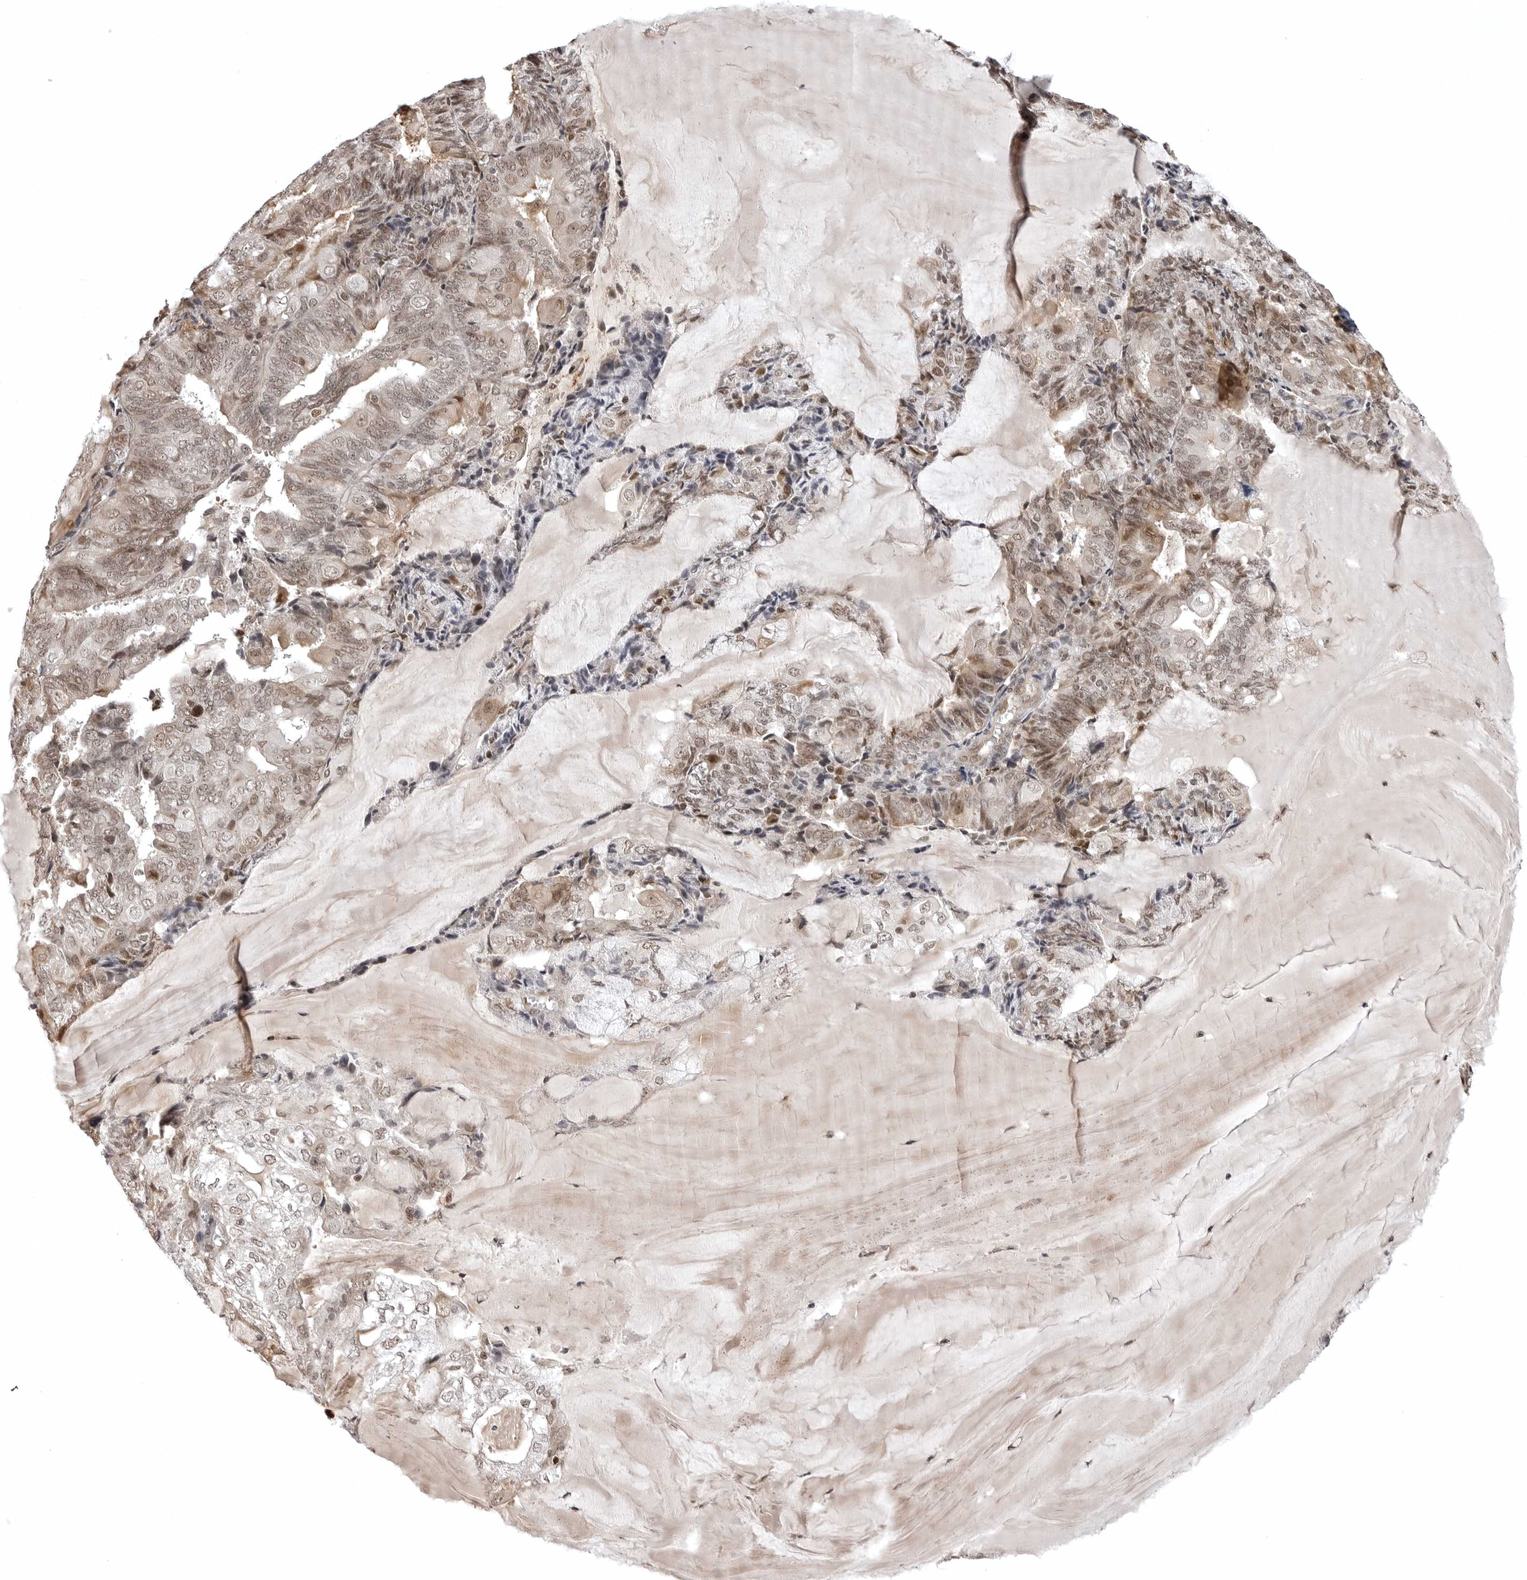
{"staining": {"intensity": "moderate", "quantity": "<25%", "location": "nuclear"}, "tissue": "endometrial cancer", "cell_type": "Tumor cells", "image_type": "cancer", "snomed": [{"axis": "morphology", "description": "Adenocarcinoma, NOS"}, {"axis": "topography", "description": "Endometrium"}], "caption": "Endometrial cancer was stained to show a protein in brown. There is low levels of moderate nuclear expression in approximately <25% of tumor cells. (DAB = brown stain, brightfield microscopy at high magnification).", "gene": "PHF3", "patient": {"sex": "female", "age": 81}}